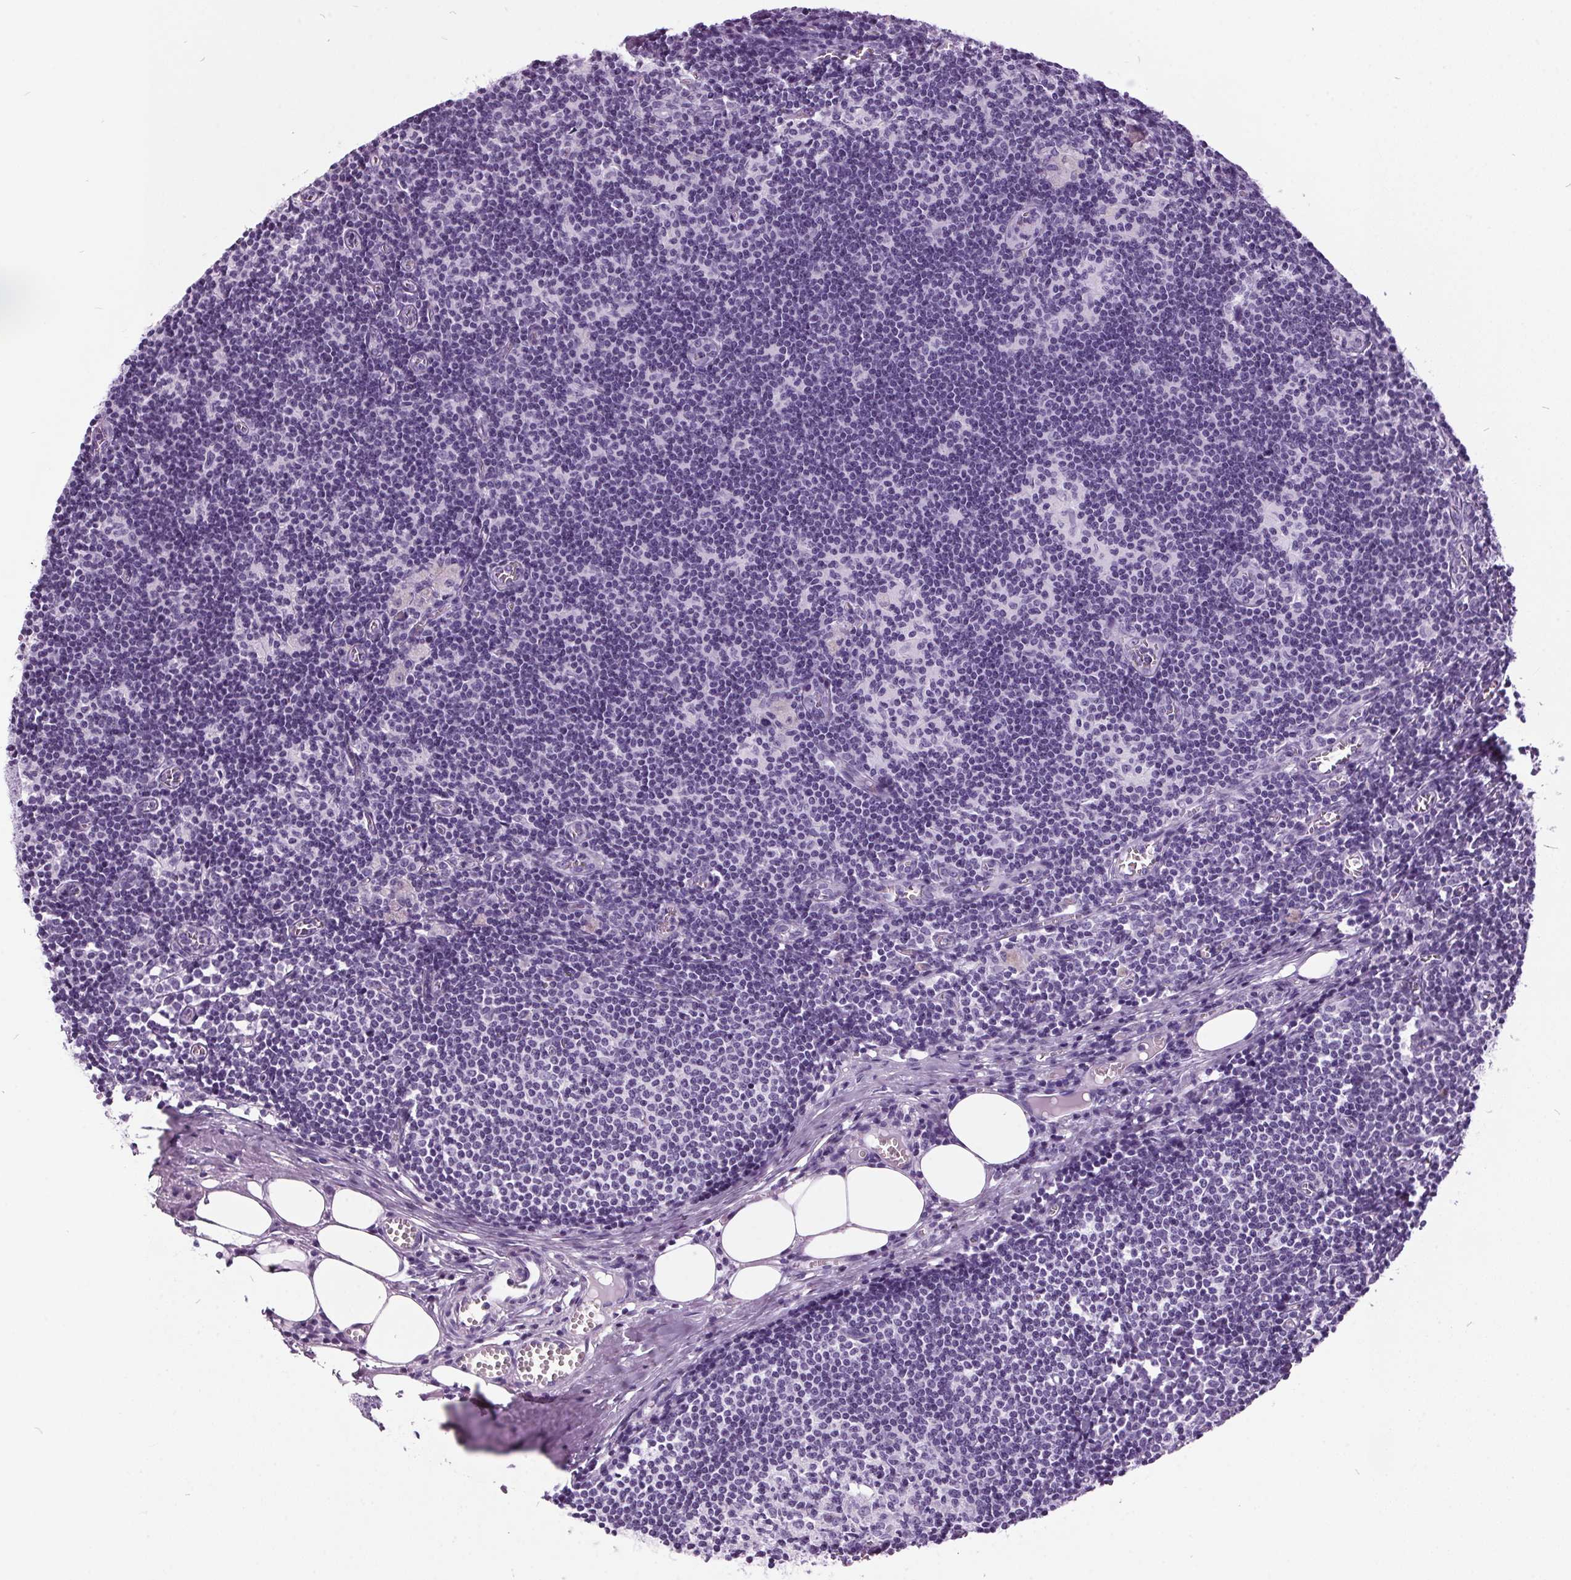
{"staining": {"intensity": "negative", "quantity": "none", "location": "none"}, "tissue": "lymph node", "cell_type": "Germinal center cells", "image_type": "normal", "snomed": [{"axis": "morphology", "description": "Normal tissue, NOS"}, {"axis": "topography", "description": "Lymph node"}], "caption": "This is an immunohistochemistry (IHC) micrograph of normal lymph node. There is no staining in germinal center cells.", "gene": "ODAD2", "patient": {"sex": "female", "age": 52}}